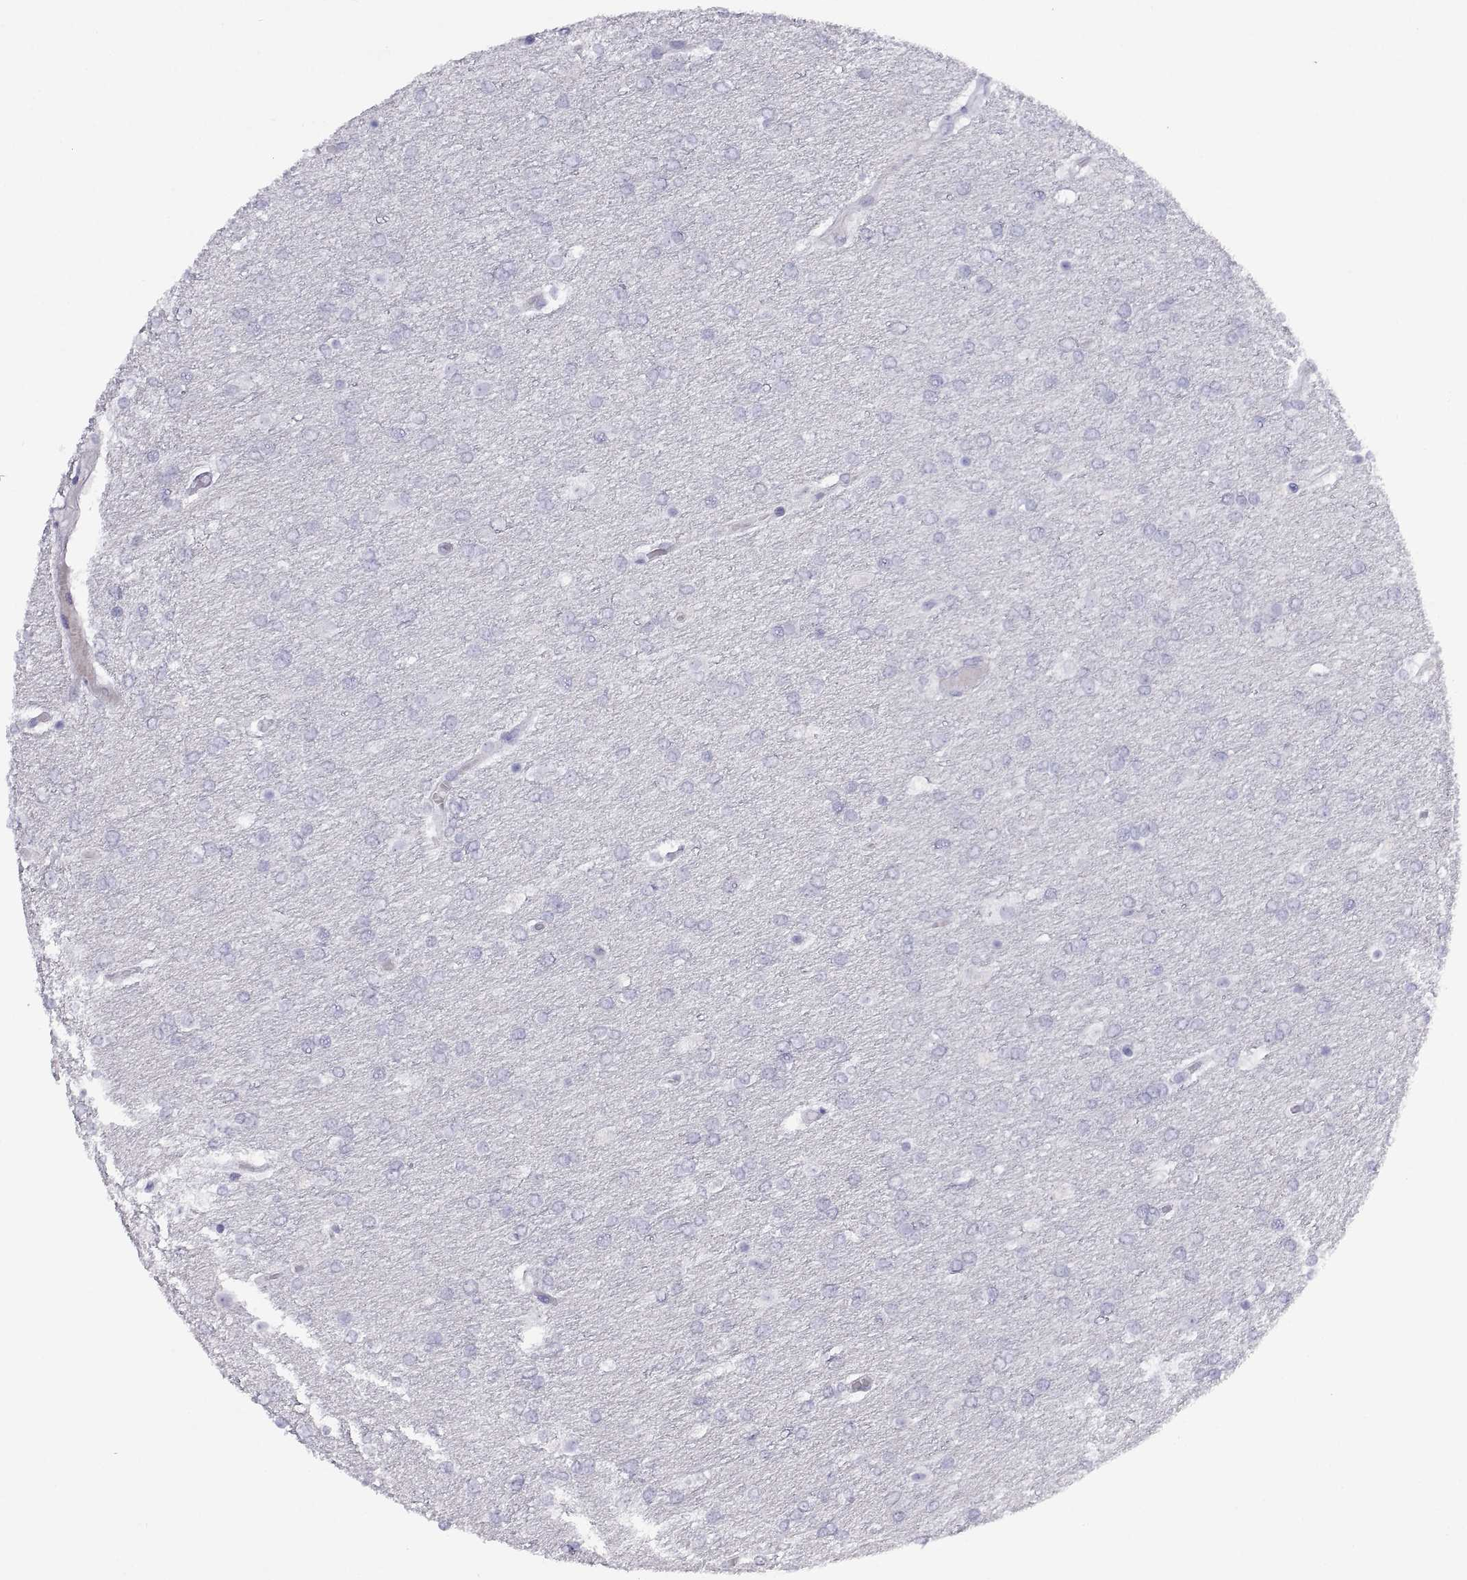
{"staining": {"intensity": "negative", "quantity": "none", "location": "none"}, "tissue": "glioma", "cell_type": "Tumor cells", "image_type": "cancer", "snomed": [{"axis": "morphology", "description": "Glioma, malignant, High grade"}, {"axis": "topography", "description": "Brain"}], "caption": "This is a micrograph of IHC staining of high-grade glioma (malignant), which shows no positivity in tumor cells.", "gene": "VSX2", "patient": {"sex": "female", "age": 61}}